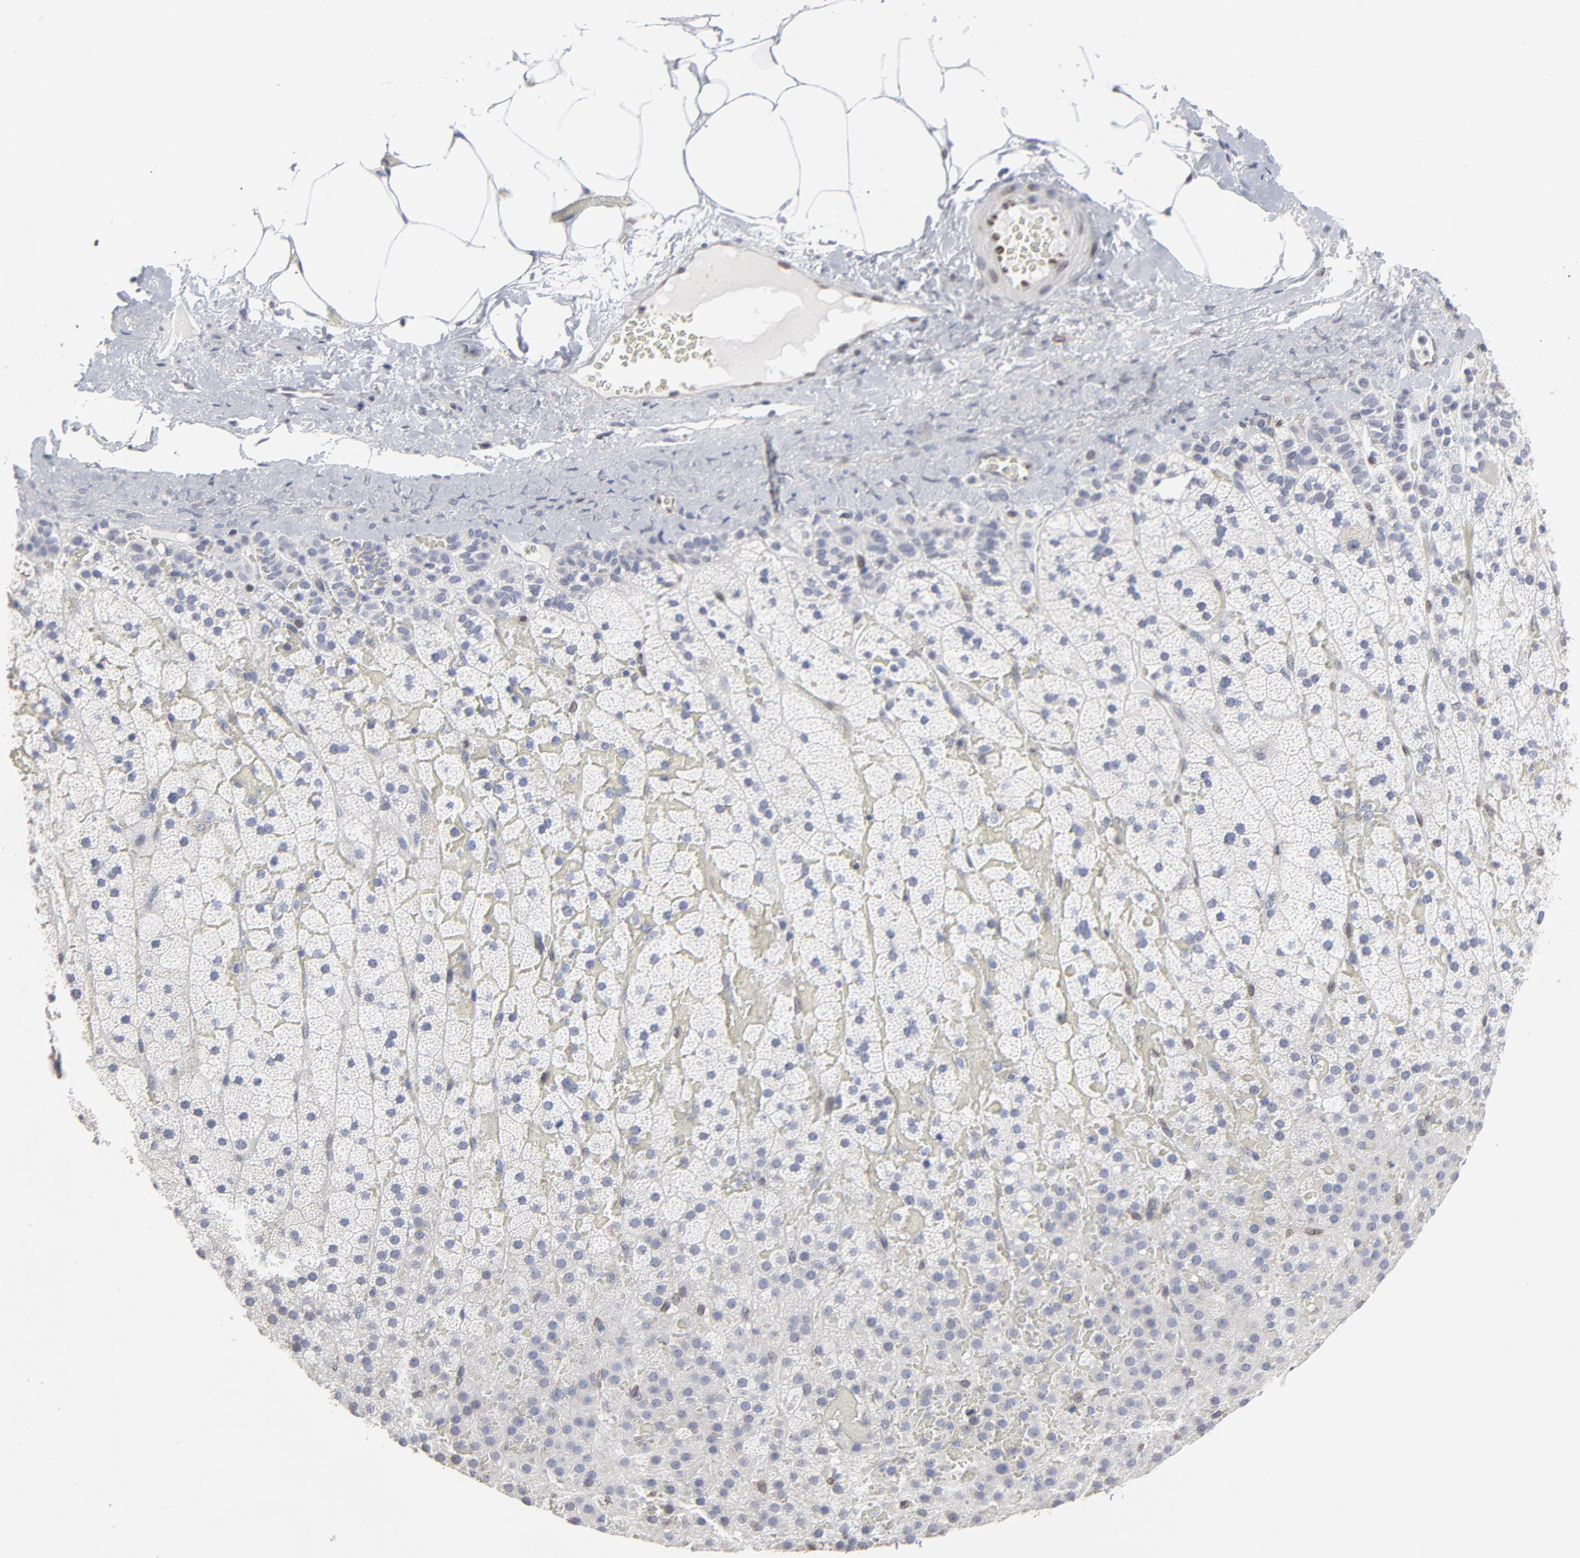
{"staining": {"intensity": "negative", "quantity": "none", "location": "none"}, "tissue": "adrenal gland", "cell_type": "Glandular cells", "image_type": "normal", "snomed": [{"axis": "morphology", "description": "Normal tissue, NOS"}, {"axis": "topography", "description": "Adrenal gland"}], "caption": "A high-resolution histopathology image shows IHC staining of benign adrenal gland, which exhibits no significant staining in glandular cells. (DAB (3,3'-diaminobenzidine) IHC, high magnification).", "gene": "SYNE2", "patient": {"sex": "male", "age": 35}}